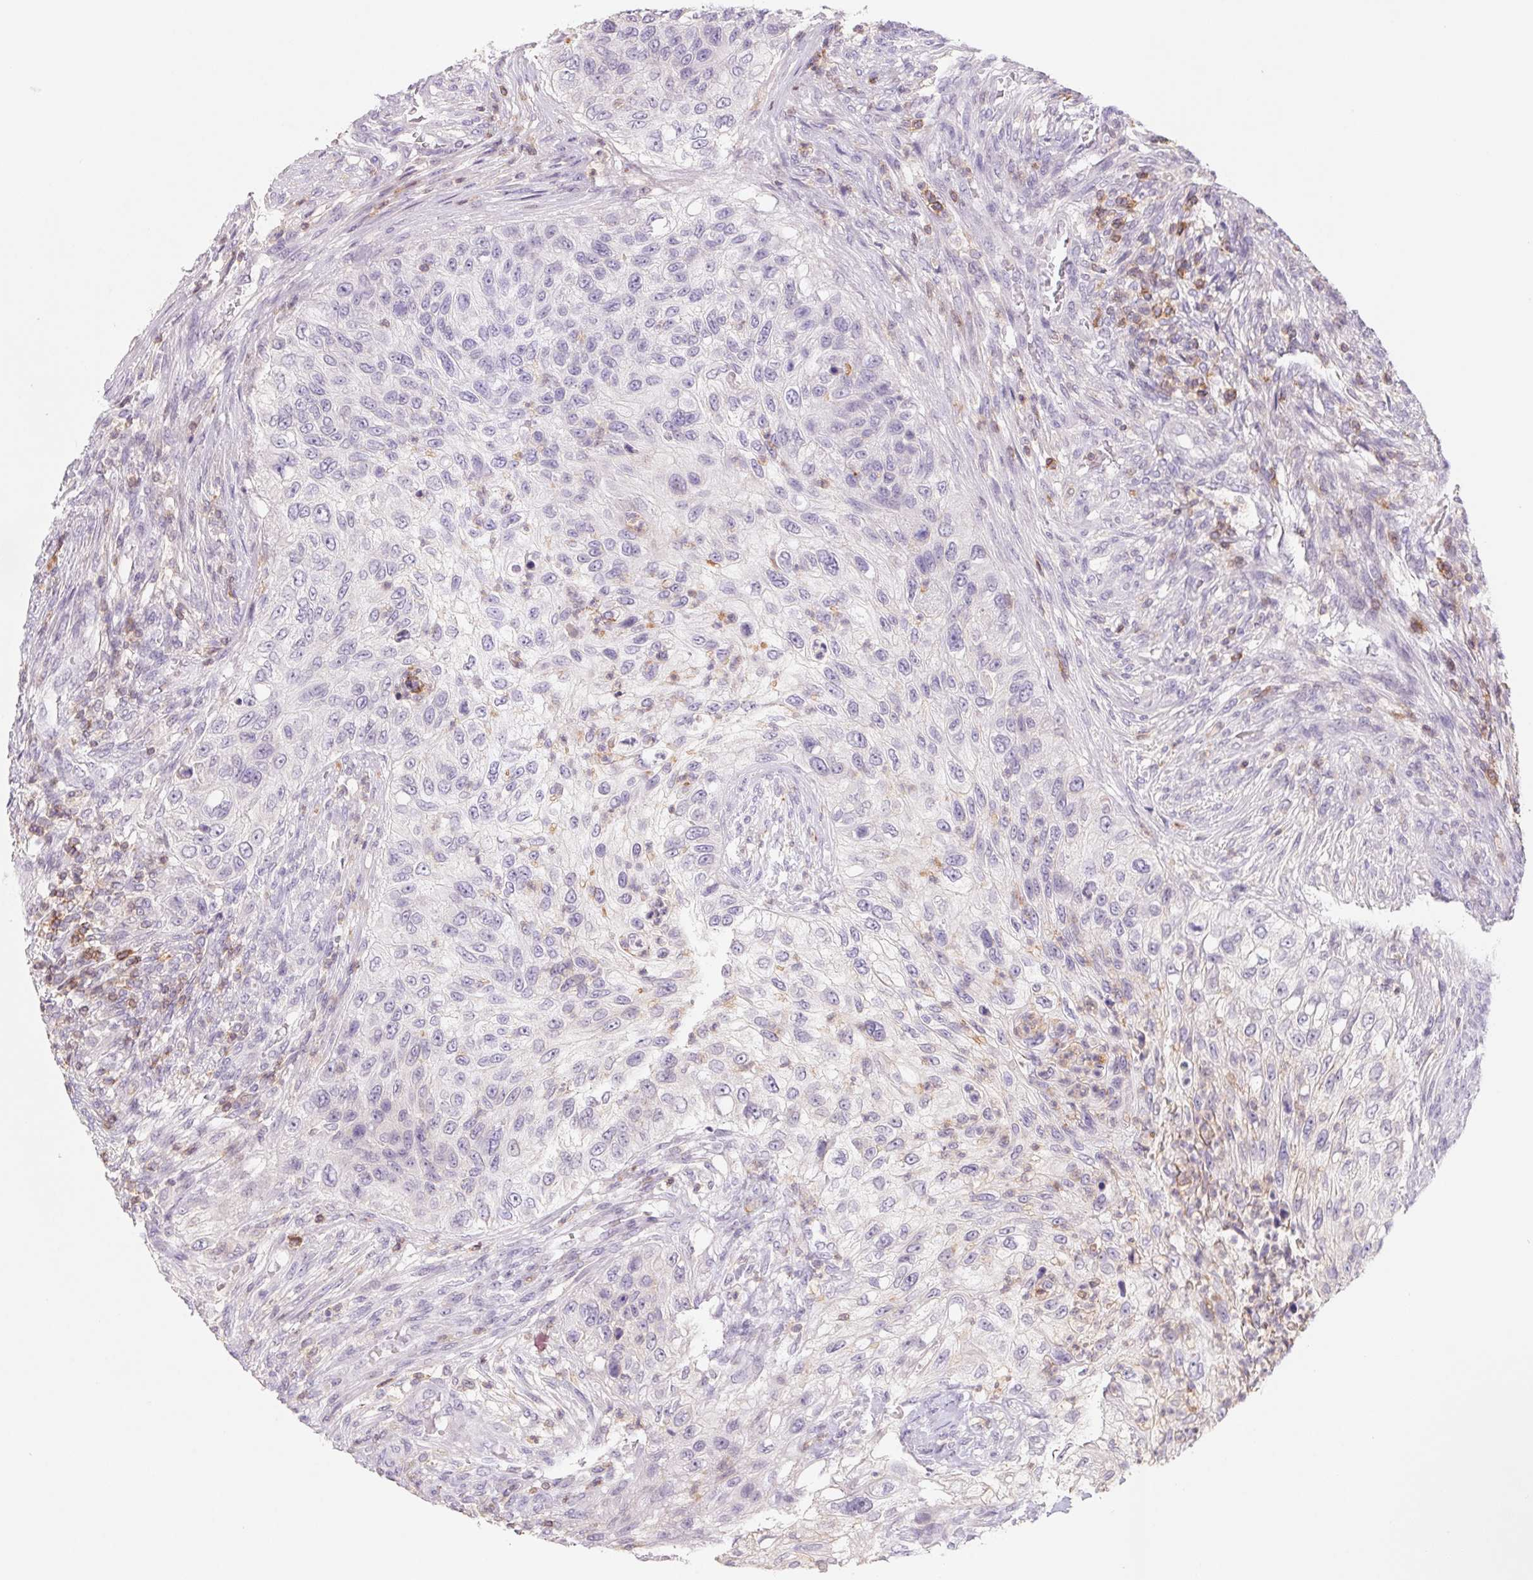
{"staining": {"intensity": "negative", "quantity": "none", "location": "none"}, "tissue": "urothelial cancer", "cell_type": "Tumor cells", "image_type": "cancer", "snomed": [{"axis": "morphology", "description": "Urothelial carcinoma, High grade"}, {"axis": "topography", "description": "Urinary bladder"}], "caption": "Urothelial cancer was stained to show a protein in brown. There is no significant expression in tumor cells.", "gene": "KIF26A", "patient": {"sex": "female", "age": 60}}